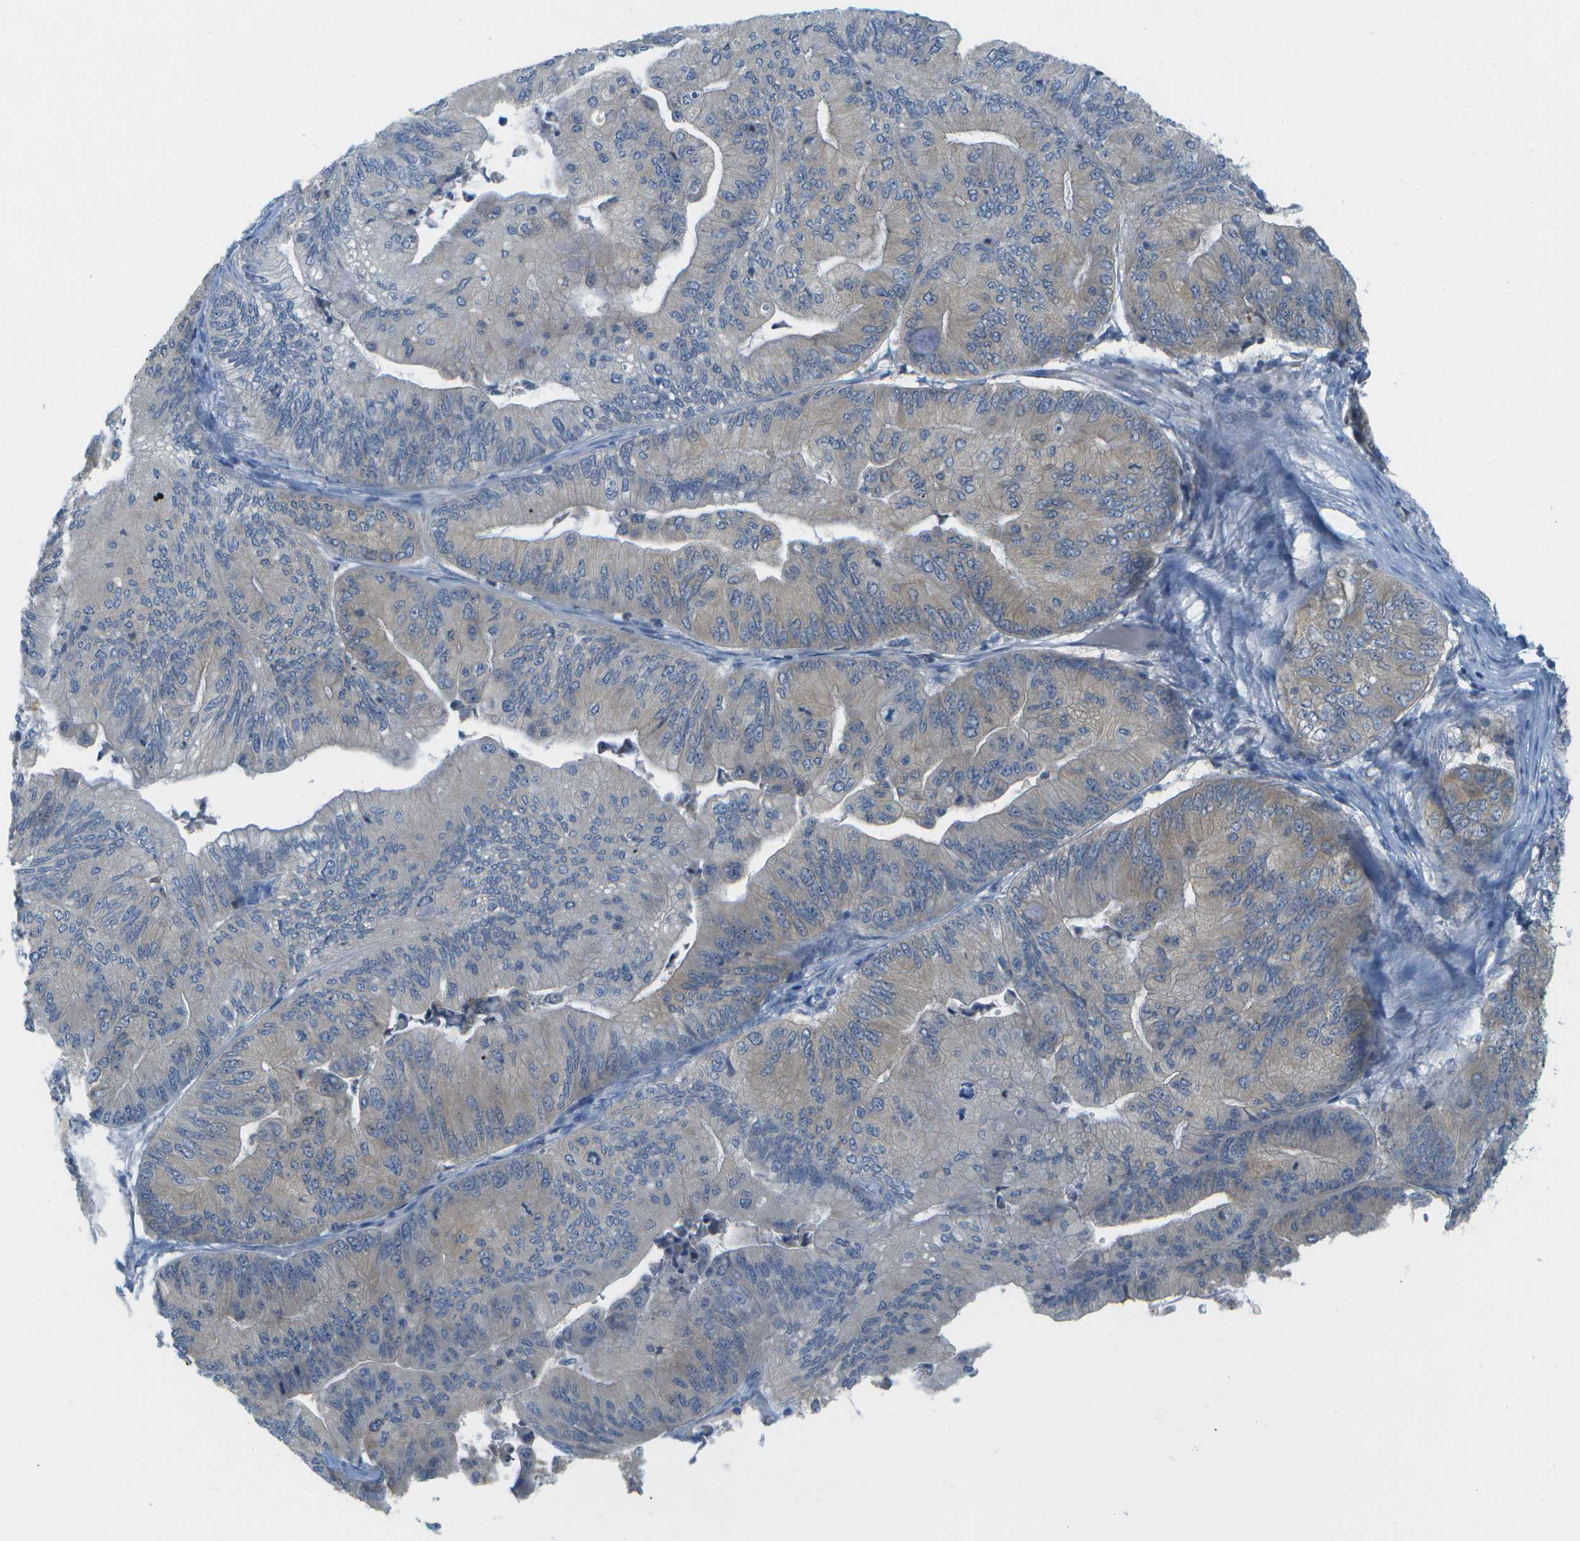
{"staining": {"intensity": "weak", "quantity": "25%-75%", "location": "cytoplasmic/membranous"}, "tissue": "ovarian cancer", "cell_type": "Tumor cells", "image_type": "cancer", "snomed": [{"axis": "morphology", "description": "Cystadenocarcinoma, mucinous, NOS"}, {"axis": "topography", "description": "Ovary"}], "caption": "Human ovarian cancer (mucinous cystadenocarcinoma) stained with a brown dye exhibits weak cytoplasmic/membranous positive positivity in approximately 25%-75% of tumor cells.", "gene": "WNK2", "patient": {"sex": "female", "age": 61}}